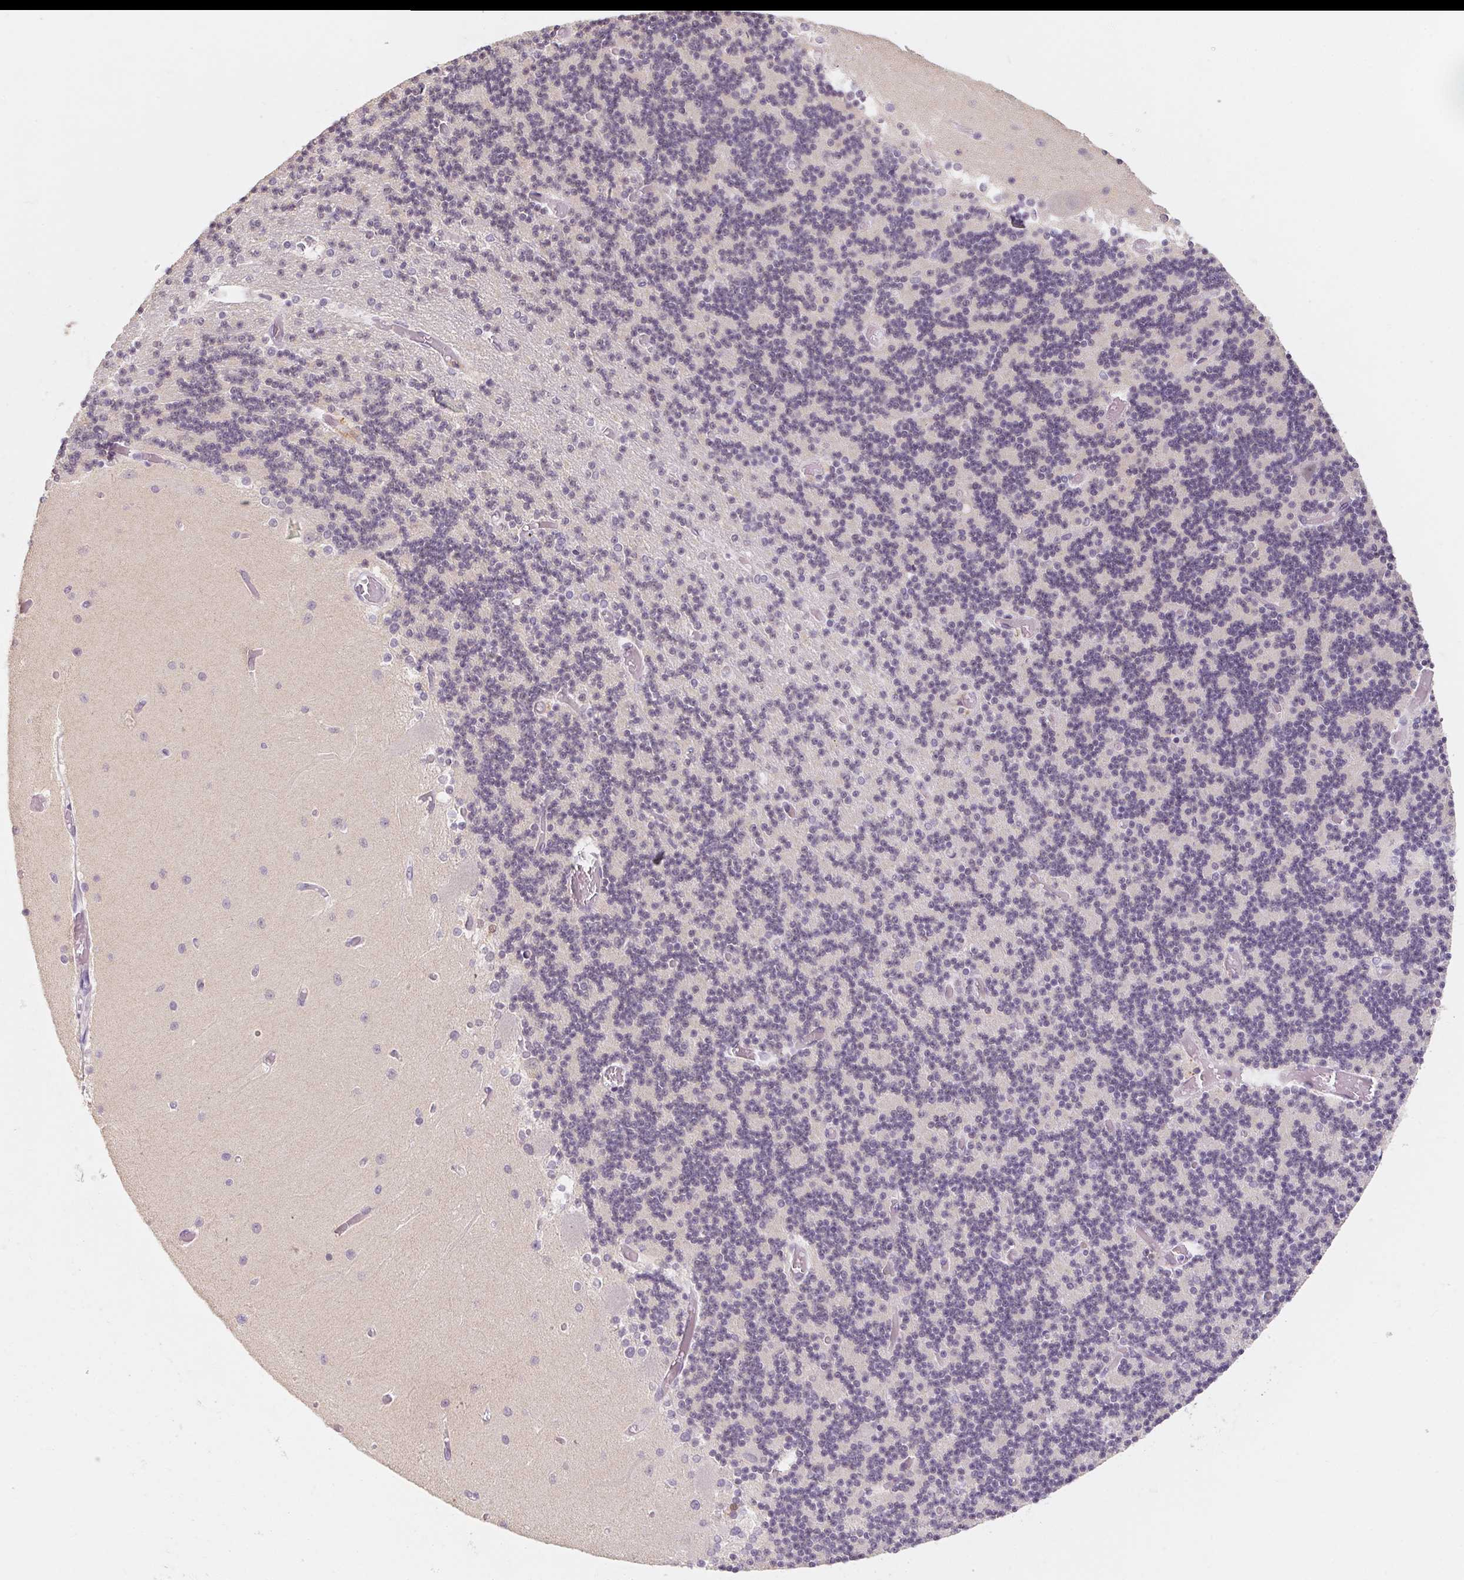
{"staining": {"intensity": "negative", "quantity": "none", "location": "none"}, "tissue": "cerebellum", "cell_type": "Cells in granular layer", "image_type": "normal", "snomed": [{"axis": "morphology", "description": "Normal tissue, NOS"}, {"axis": "topography", "description": "Cerebellum"}], "caption": "This is an IHC micrograph of normal human cerebellum. There is no expression in cells in granular layer.", "gene": "CAPZA3", "patient": {"sex": "female", "age": 28}}